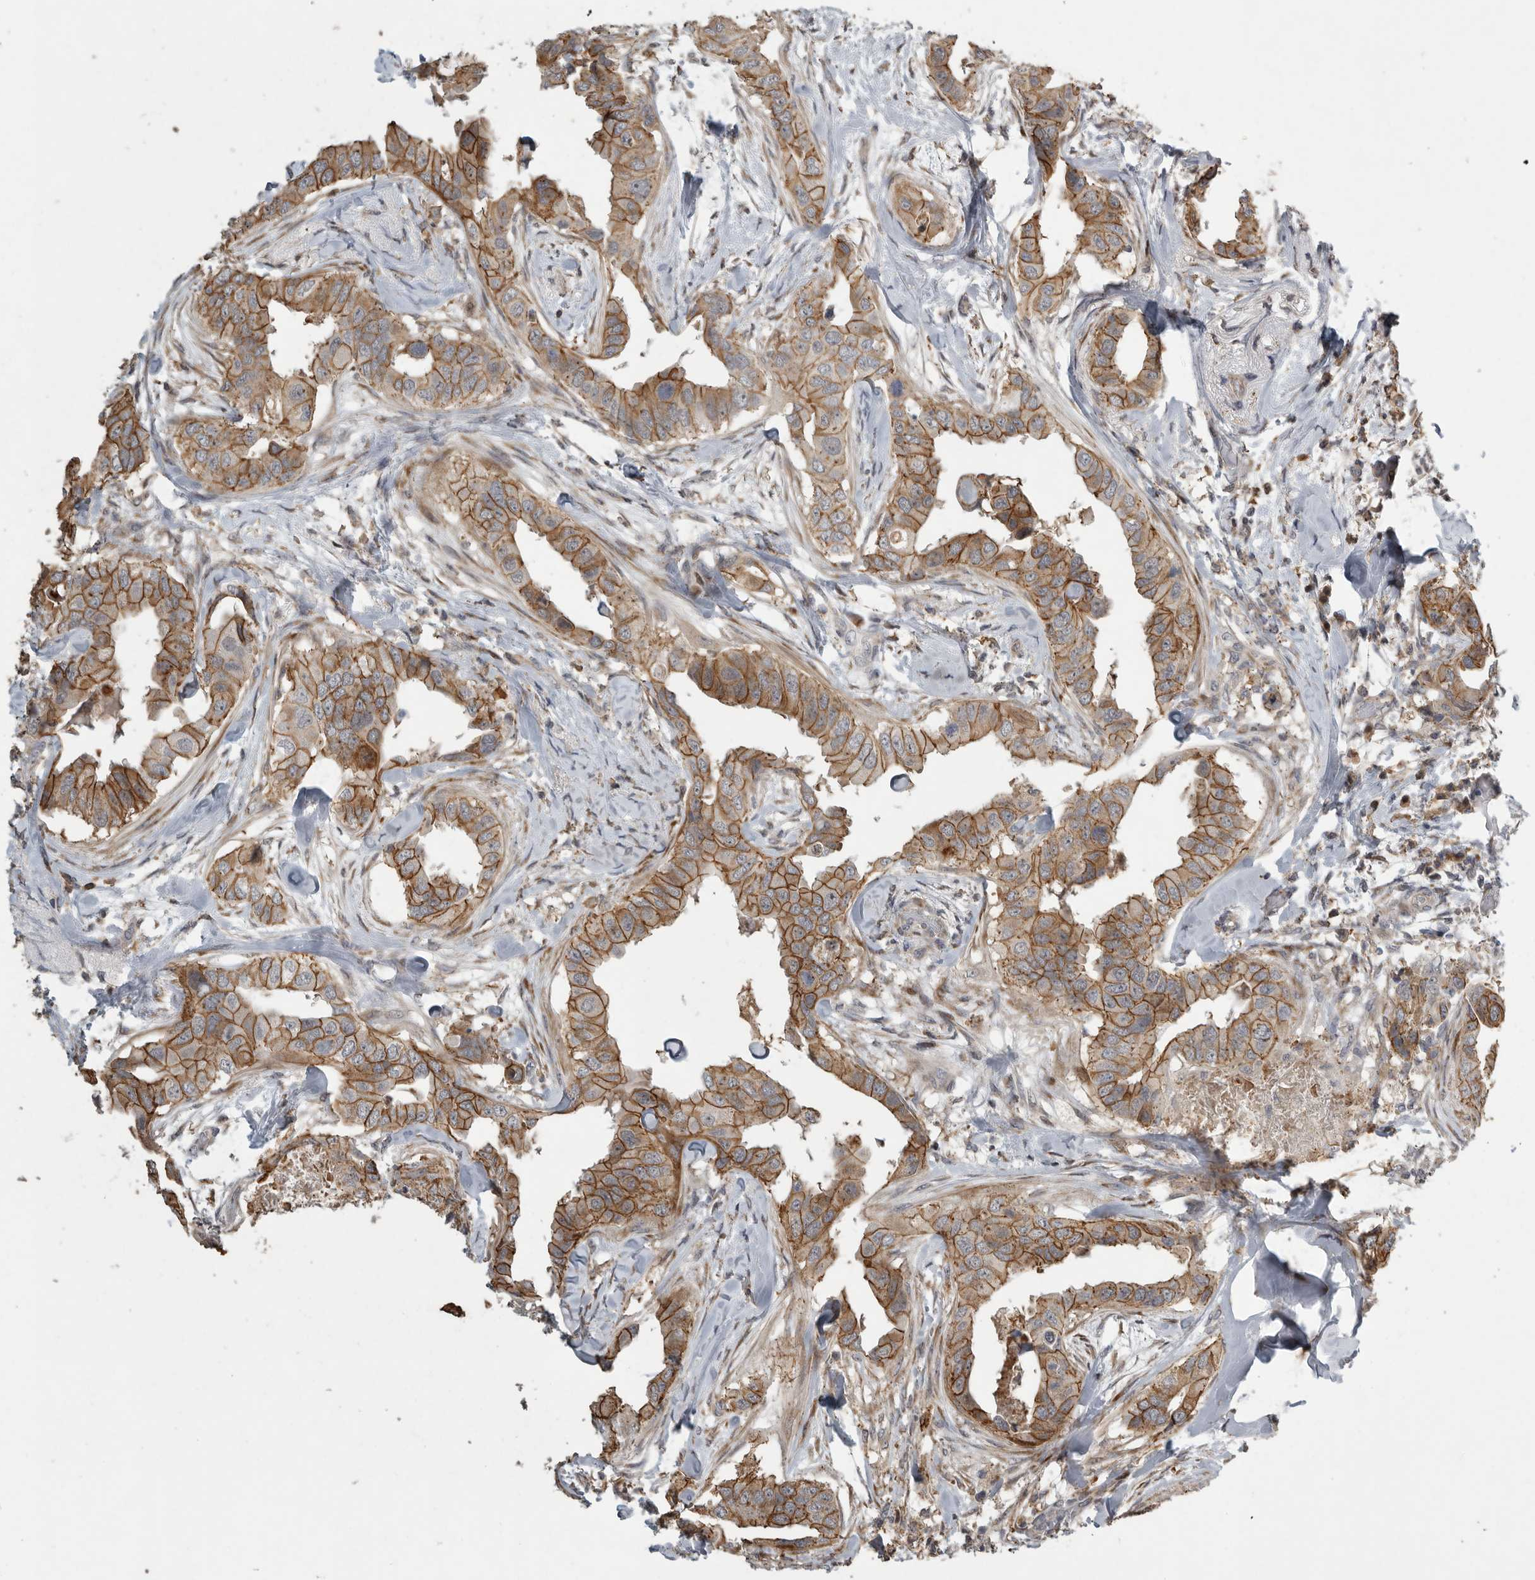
{"staining": {"intensity": "moderate", "quantity": ">75%", "location": "cytoplasmic/membranous"}, "tissue": "breast cancer", "cell_type": "Tumor cells", "image_type": "cancer", "snomed": [{"axis": "morphology", "description": "Duct carcinoma"}, {"axis": "topography", "description": "Breast"}], "caption": "This histopathology image displays infiltrating ductal carcinoma (breast) stained with IHC to label a protein in brown. The cytoplasmic/membranous of tumor cells show moderate positivity for the protein. Nuclei are counter-stained blue.", "gene": "MPDZ", "patient": {"sex": "female", "age": 40}}